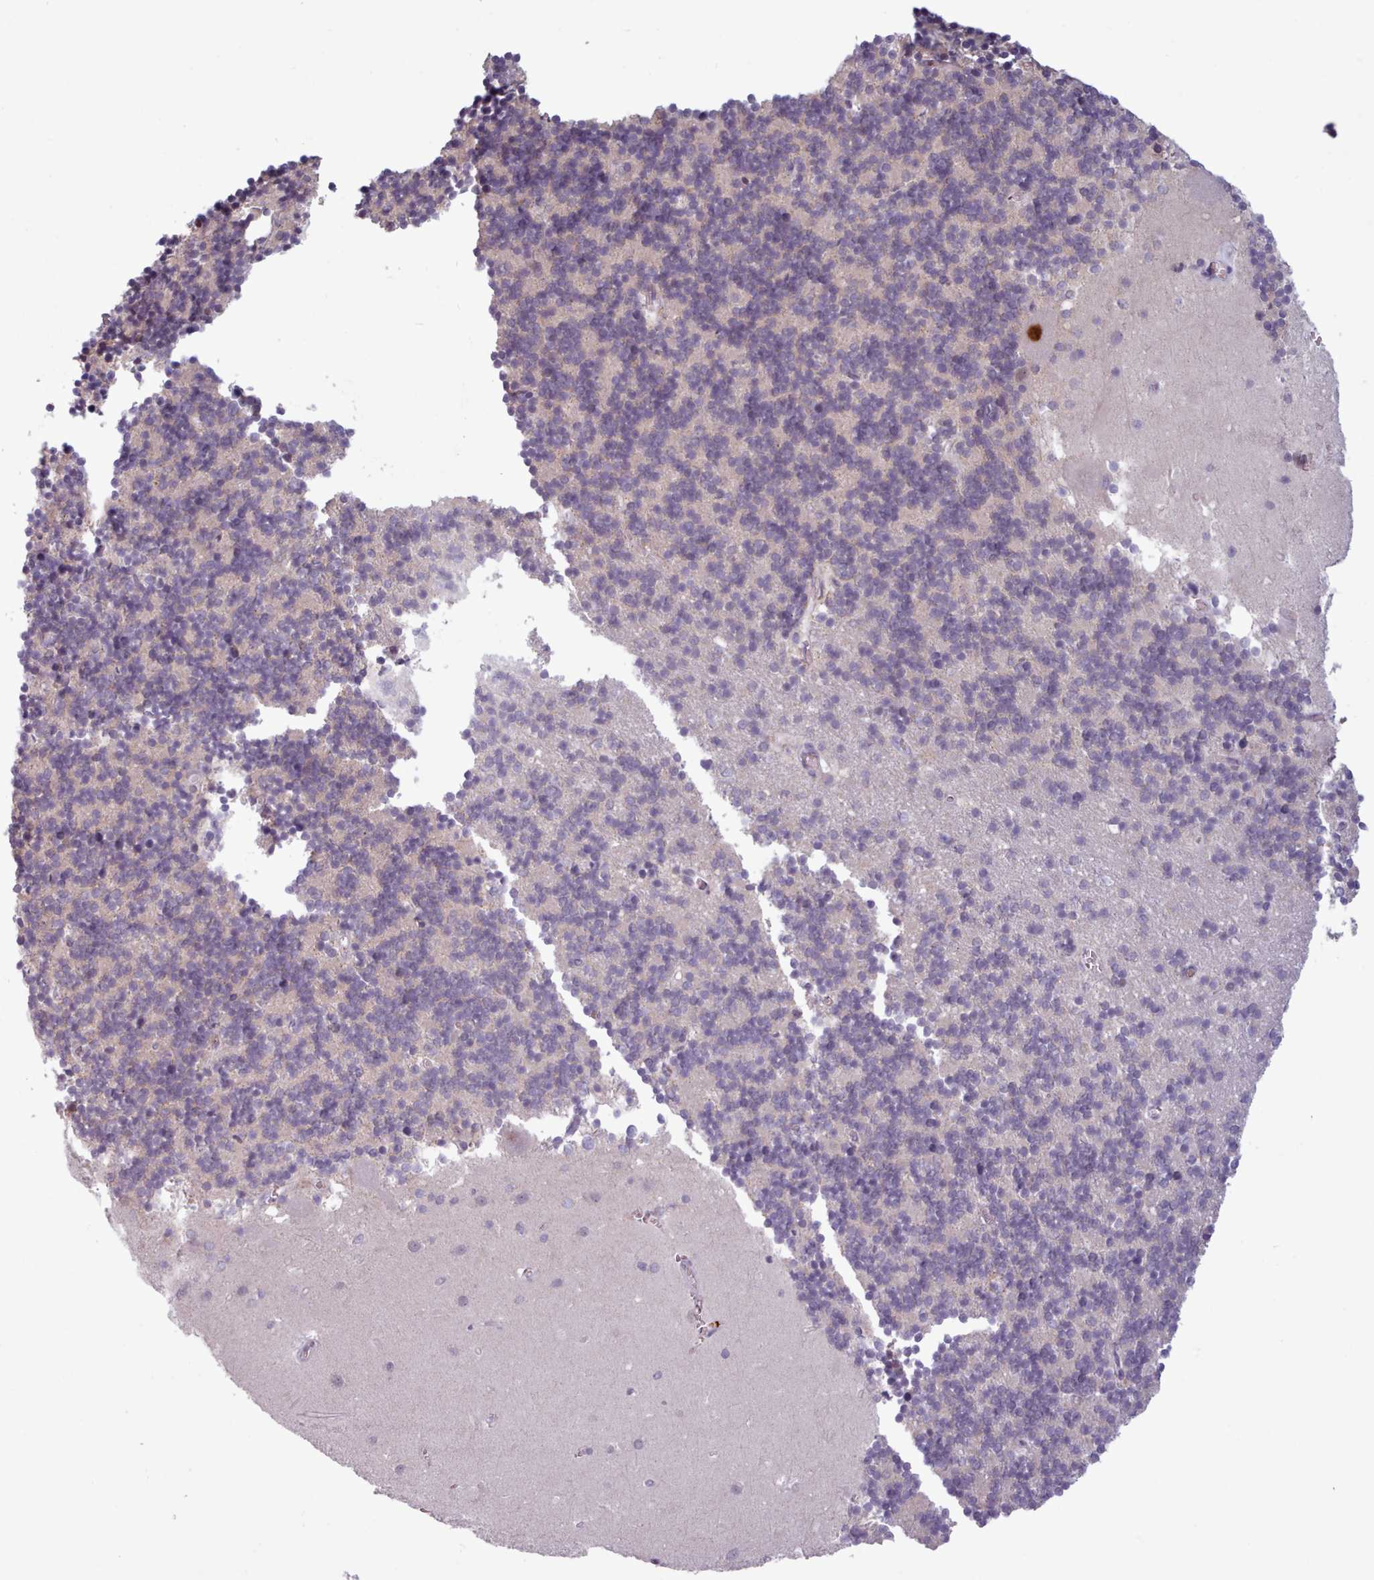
{"staining": {"intensity": "negative", "quantity": "none", "location": "none"}, "tissue": "cerebellum", "cell_type": "Cells in granular layer", "image_type": "normal", "snomed": [{"axis": "morphology", "description": "Normal tissue, NOS"}, {"axis": "topography", "description": "Cerebellum"}], "caption": "Cells in granular layer show no significant expression in benign cerebellum. Brightfield microscopy of immunohistochemistry stained with DAB (brown) and hematoxylin (blue), captured at high magnification.", "gene": "KBTBD6", "patient": {"sex": "male", "age": 54}}